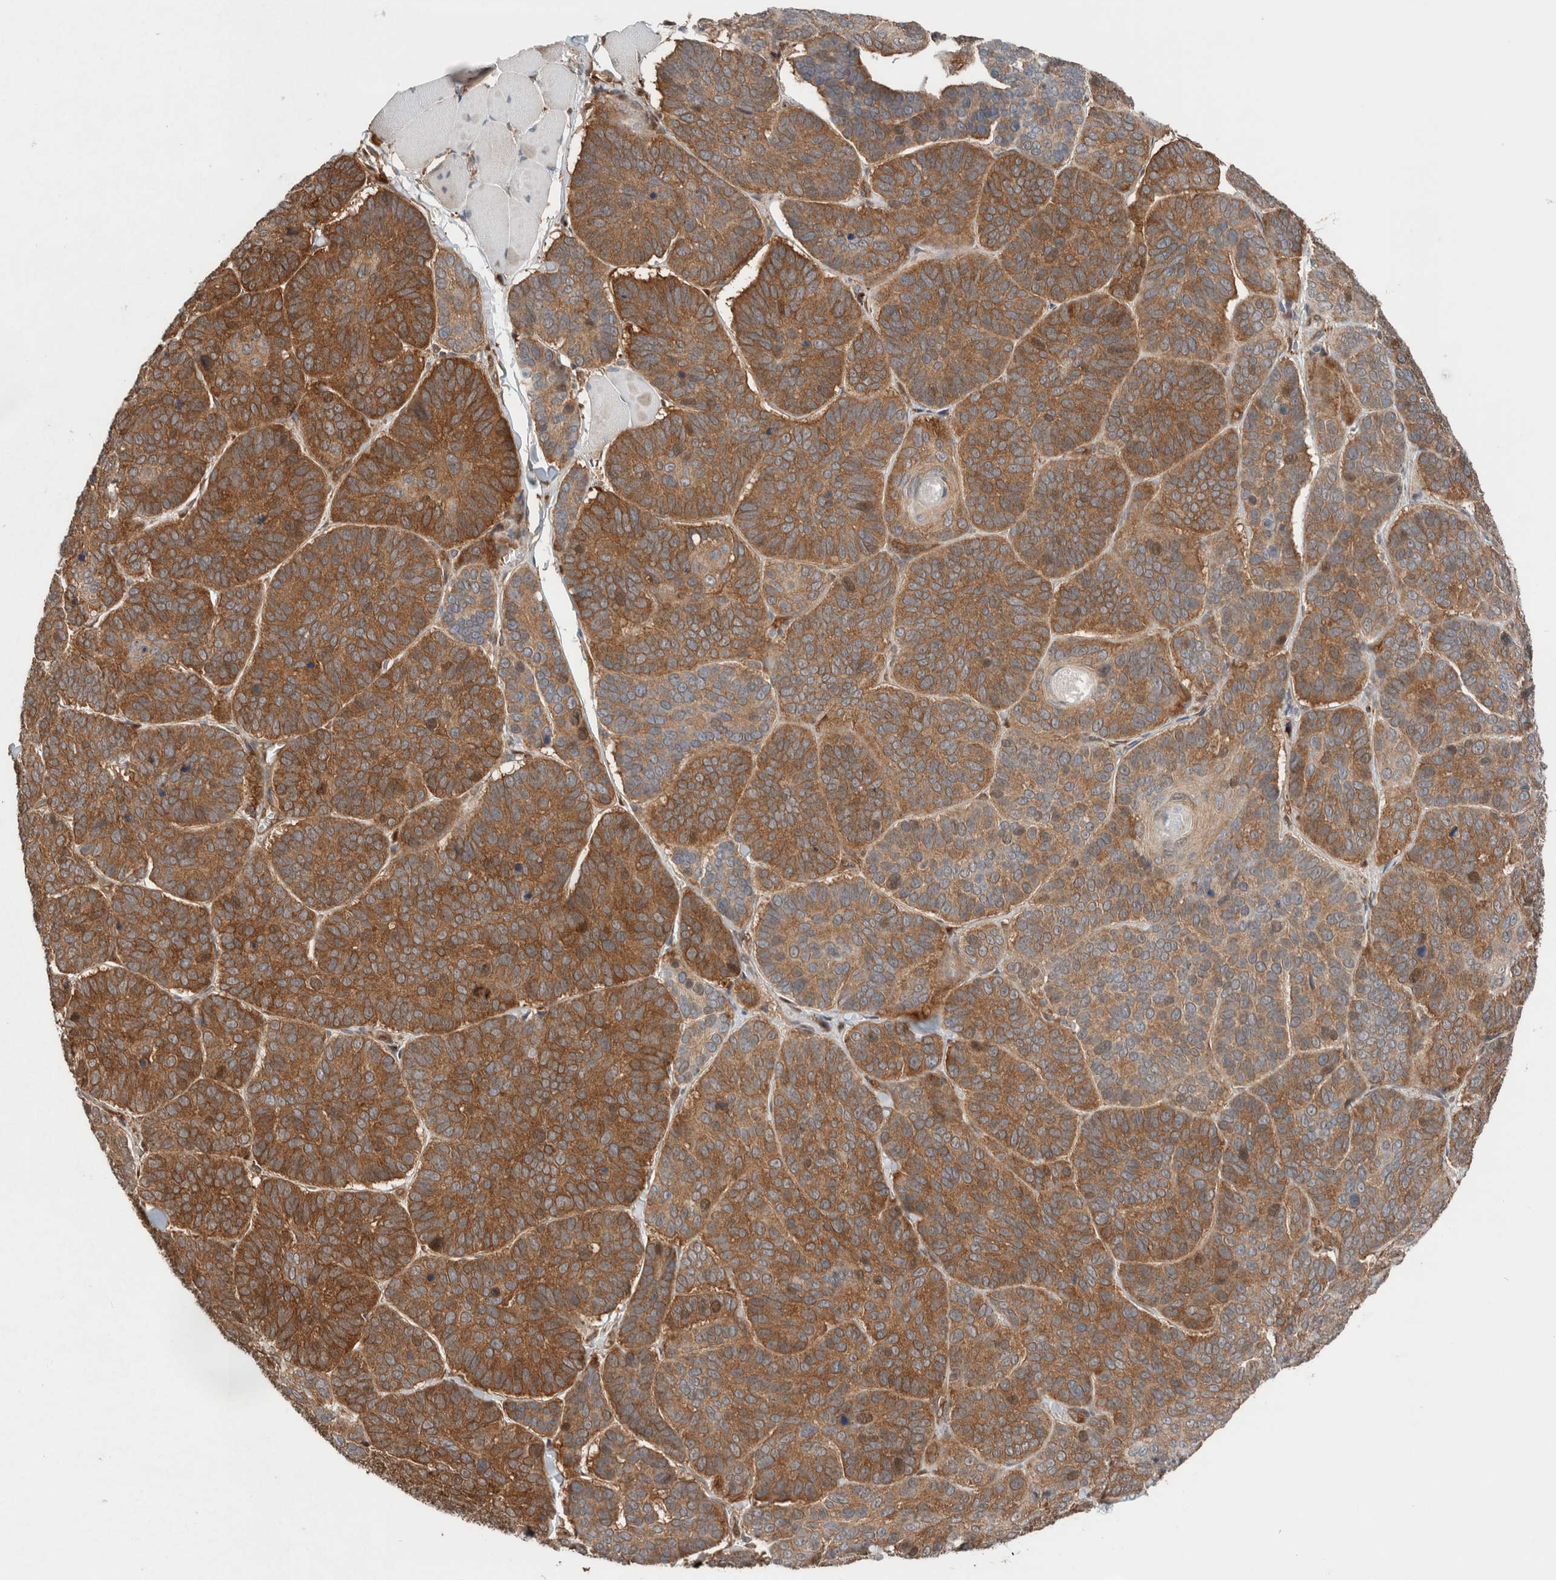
{"staining": {"intensity": "moderate", "quantity": ">75%", "location": "cytoplasmic/membranous"}, "tissue": "skin cancer", "cell_type": "Tumor cells", "image_type": "cancer", "snomed": [{"axis": "morphology", "description": "Basal cell carcinoma"}, {"axis": "topography", "description": "Skin"}], "caption": "Tumor cells exhibit medium levels of moderate cytoplasmic/membranous staining in approximately >75% of cells in human skin cancer. (Brightfield microscopy of DAB IHC at high magnification).", "gene": "XPNPEP1", "patient": {"sex": "male", "age": 62}}